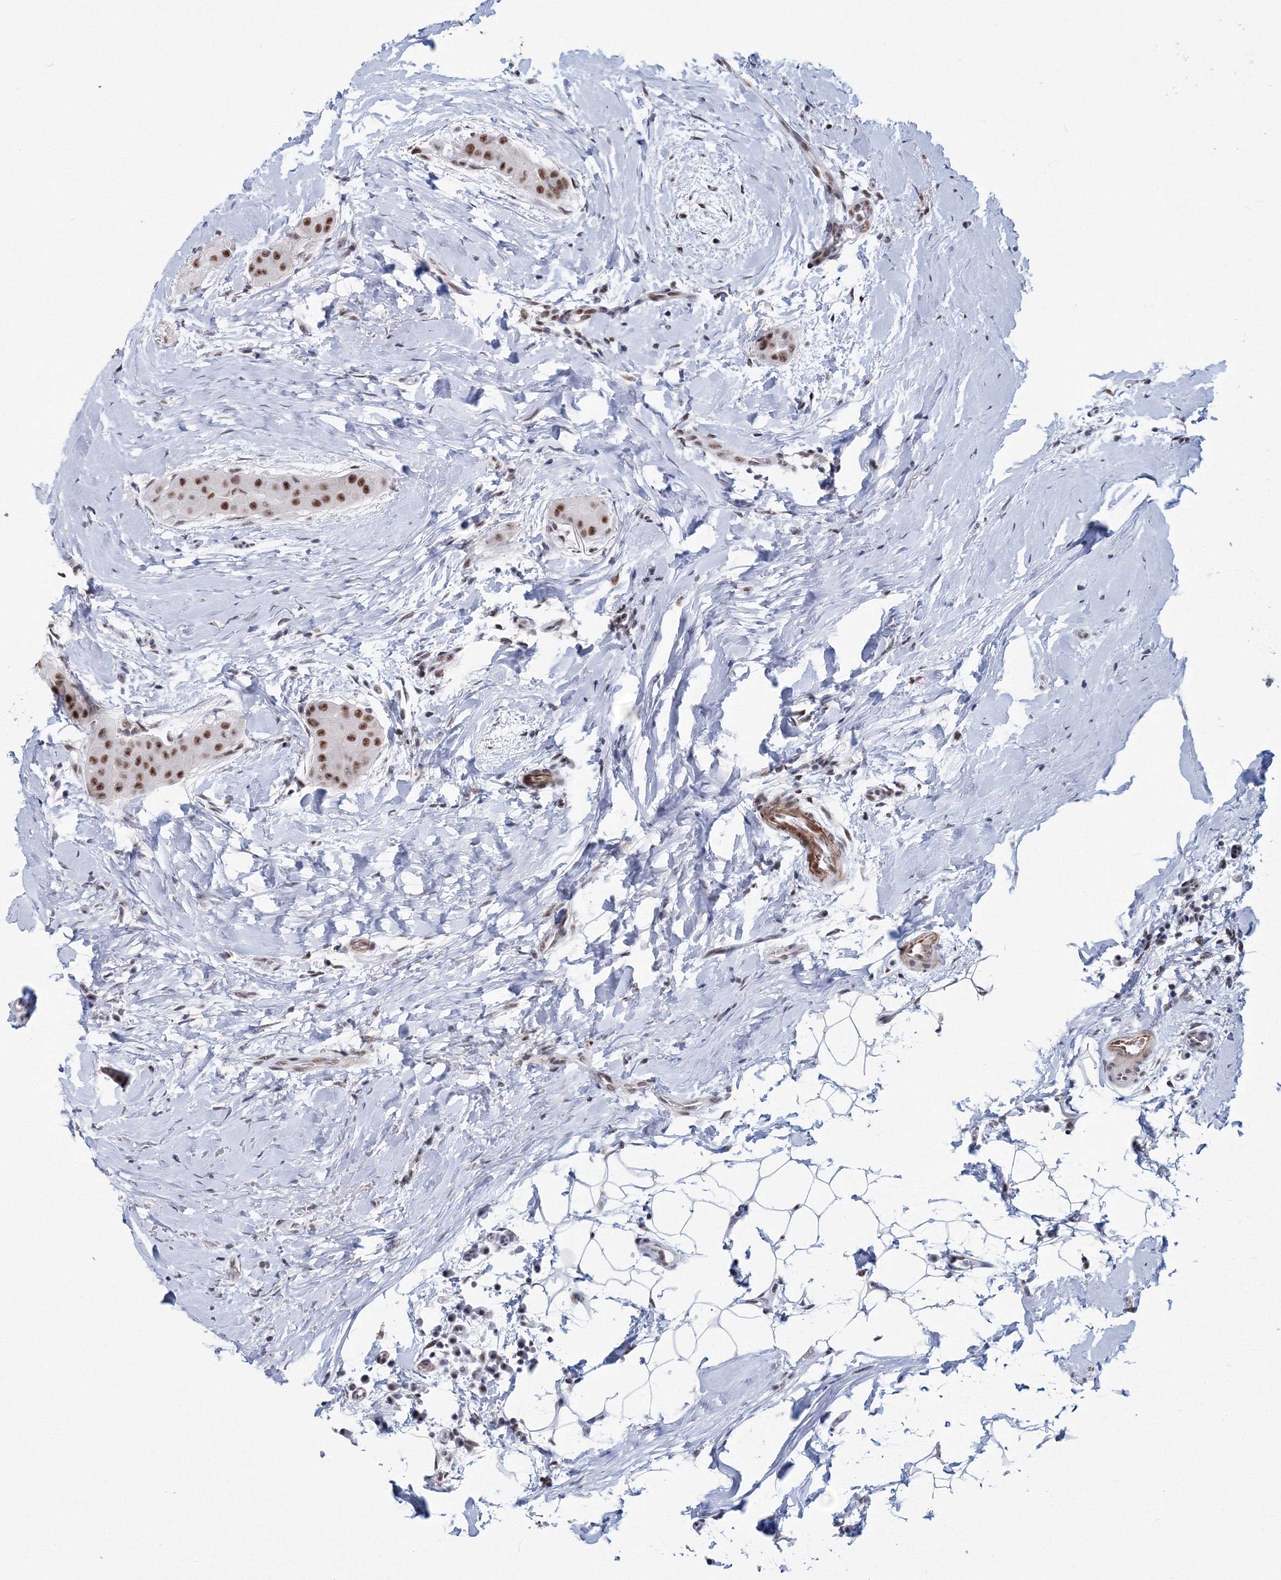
{"staining": {"intensity": "strong", "quantity": ">75%", "location": "nuclear"}, "tissue": "thyroid cancer", "cell_type": "Tumor cells", "image_type": "cancer", "snomed": [{"axis": "morphology", "description": "Papillary adenocarcinoma, NOS"}, {"axis": "topography", "description": "Thyroid gland"}], "caption": "The photomicrograph exhibits a brown stain indicating the presence of a protein in the nuclear of tumor cells in thyroid cancer (papillary adenocarcinoma). (DAB (3,3'-diaminobenzidine) = brown stain, brightfield microscopy at high magnification).", "gene": "SF3B6", "patient": {"sex": "male", "age": 33}}